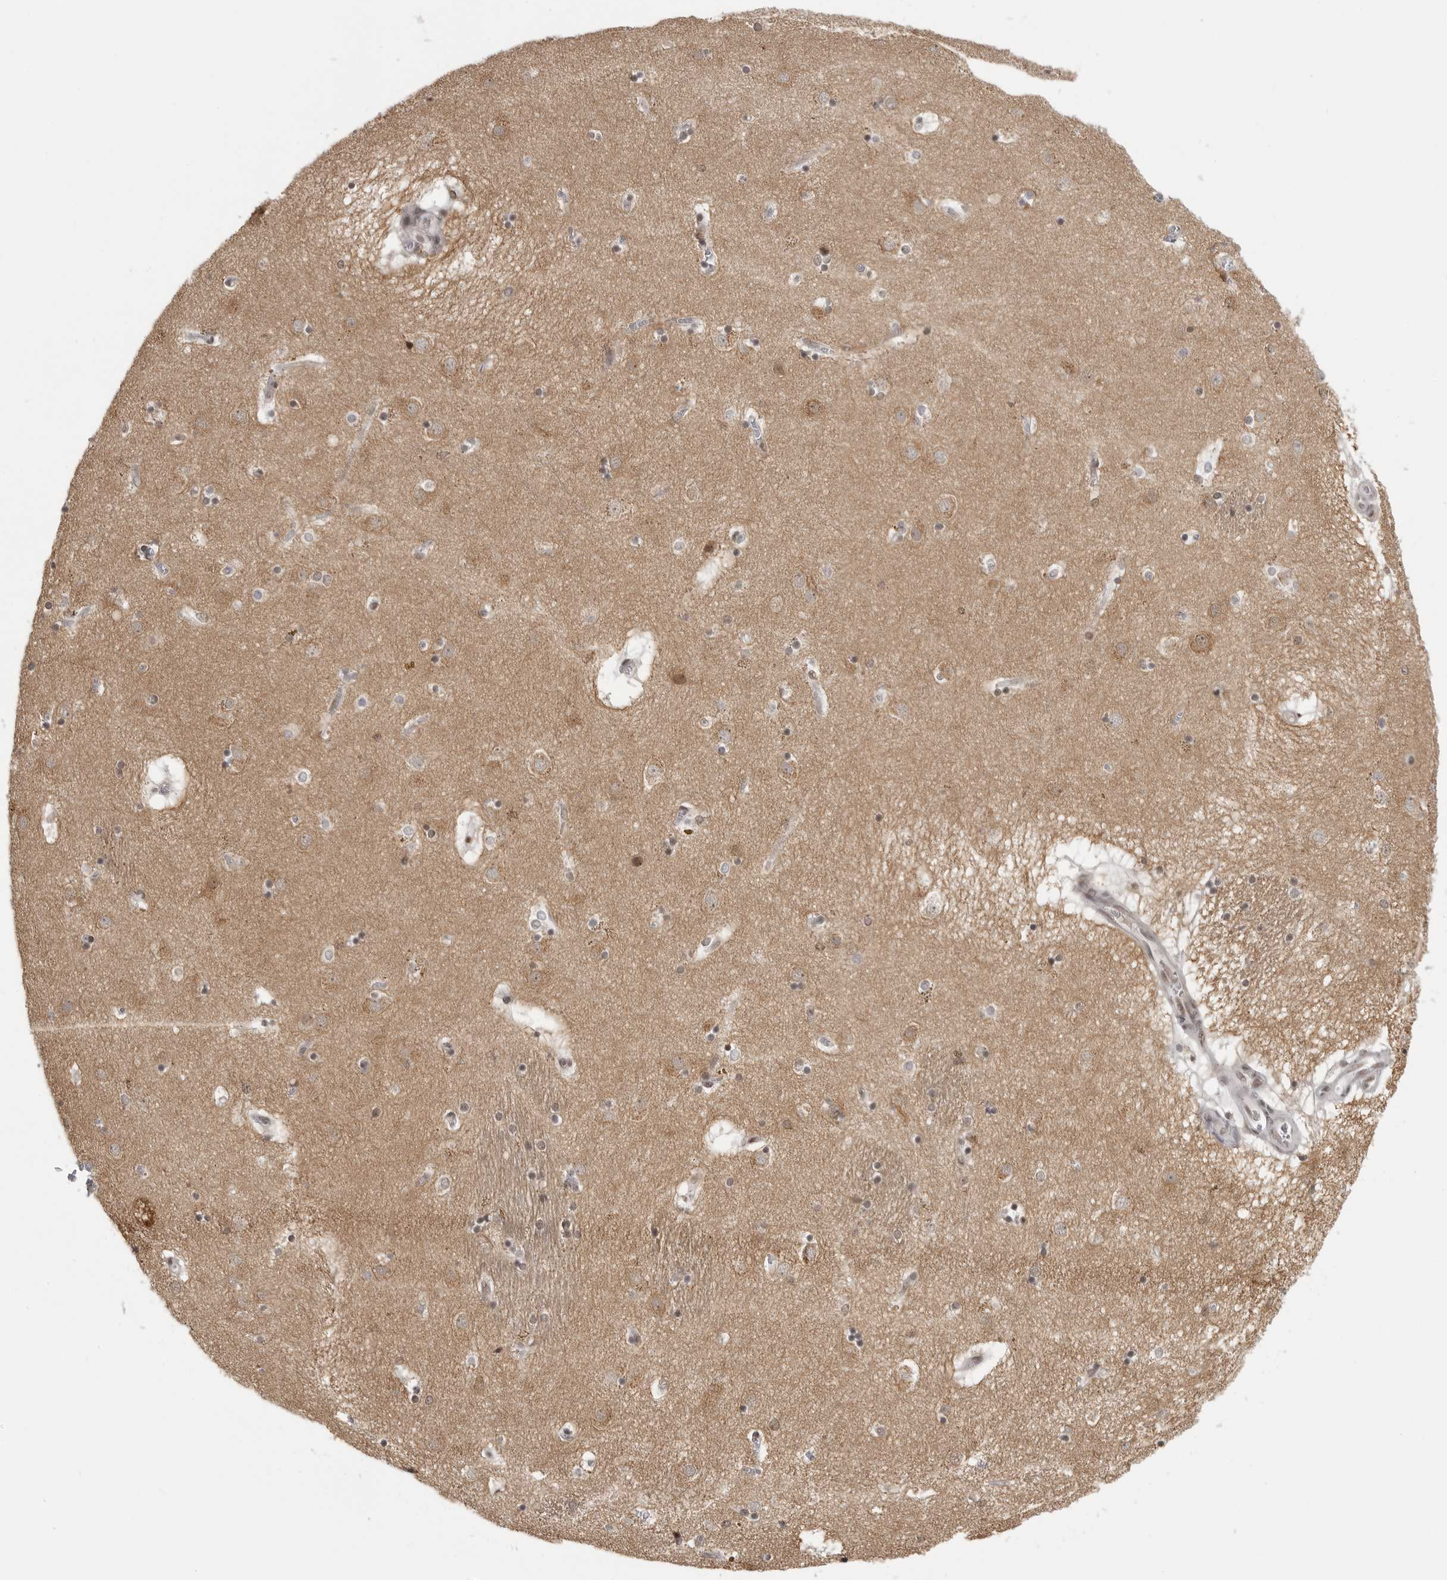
{"staining": {"intensity": "moderate", "quantity": "<25%", "location": "cytoplasmic/membranous"}, "tissue": "caudate", "cell_type": "Glial cells", "image_type": "normal", "snomed": [{"axis": "morphology", "description": "Normal tissue, NOS"}, {"axis": "topography", "description": "Lateral ventricle wall"}], "caption": "Moderate cytoplasmic/membranous staining is present in approximately <25% of glial cells in unremarkable caudate.", "gene": "PRDM10", "patient": {"sex": "male", "age": 70}}